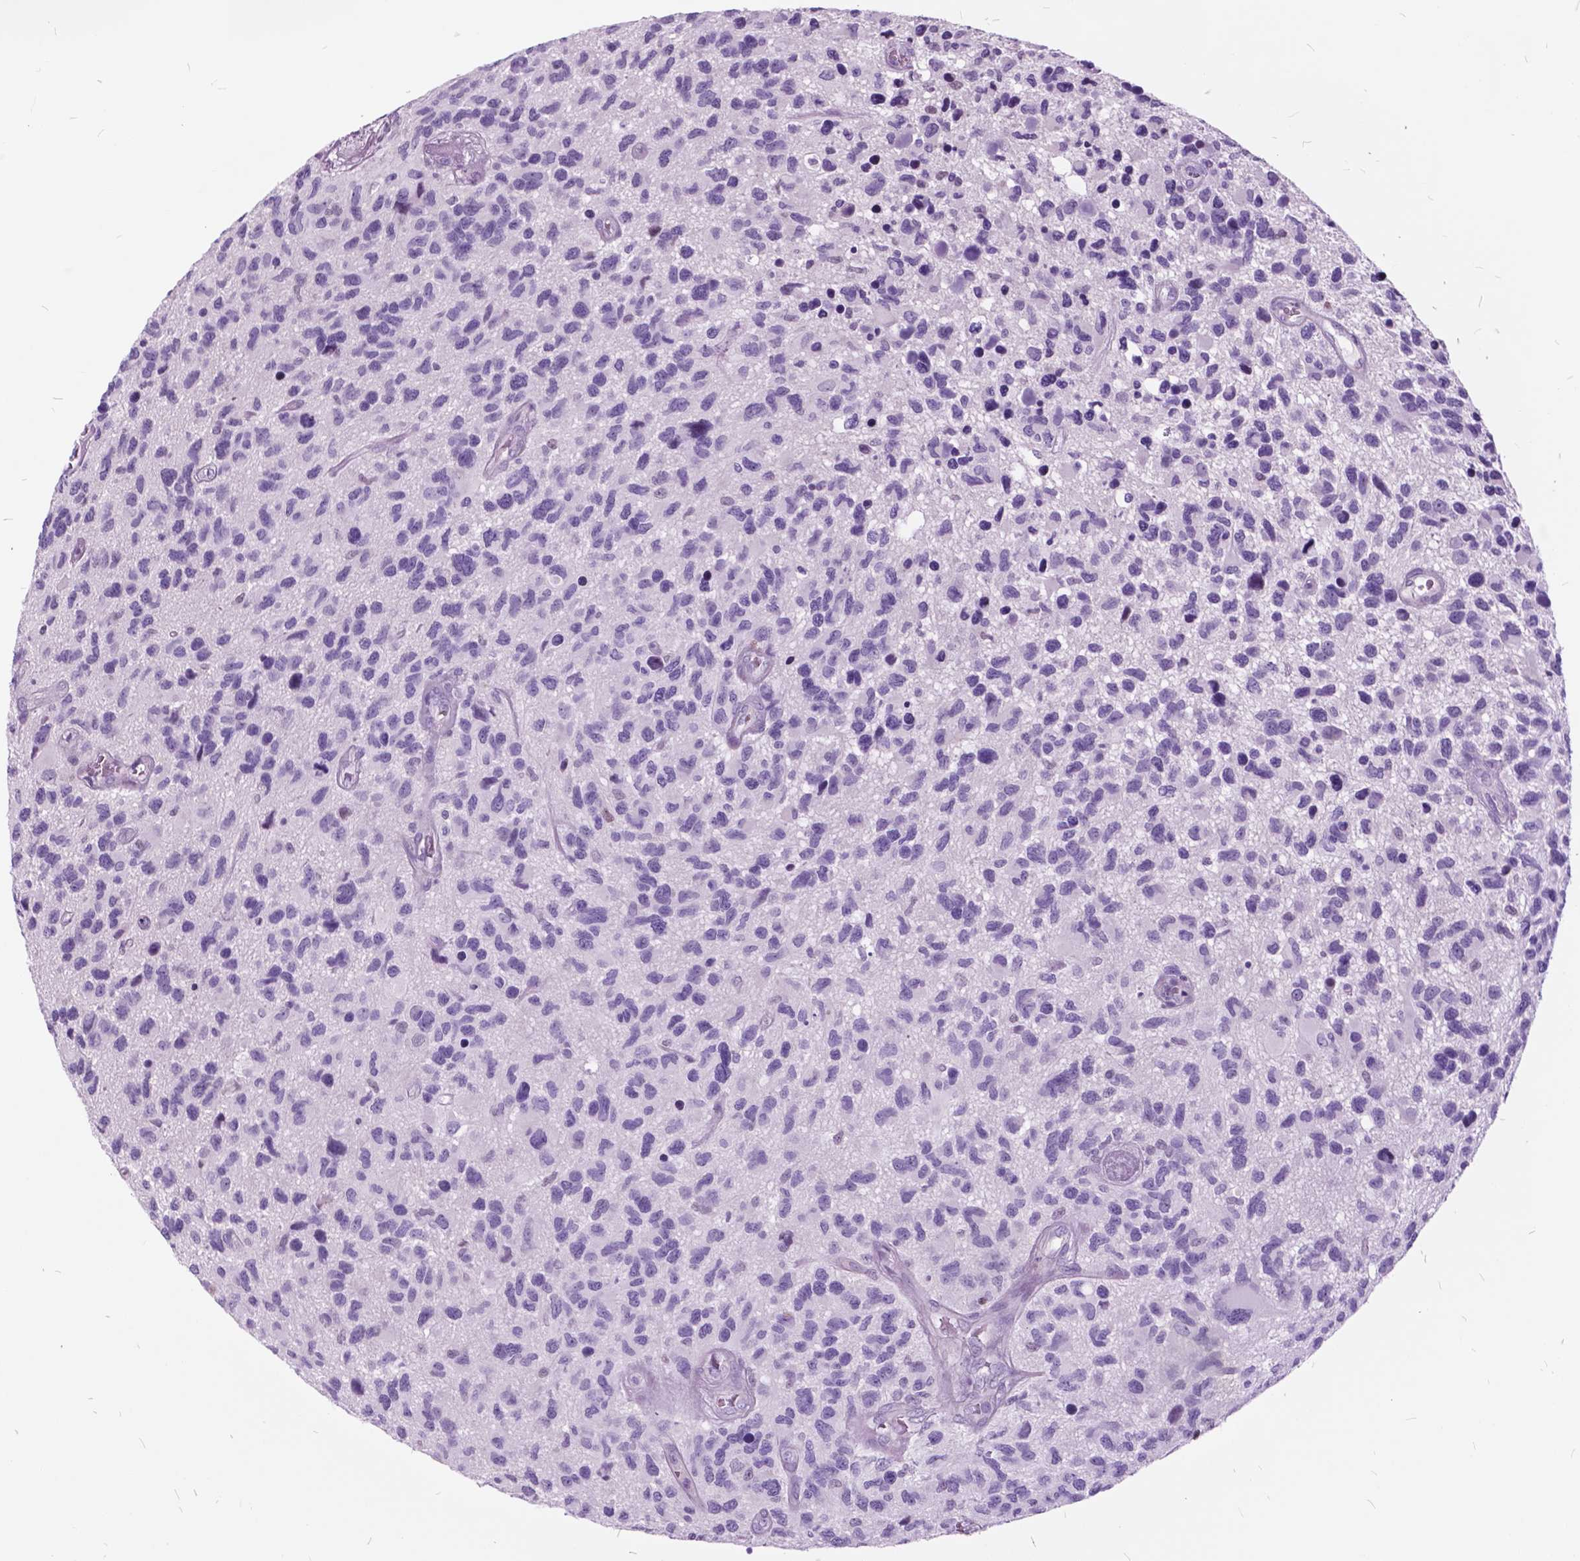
{"staining": {"intensity": "negative", "quantity": "none", "location": "none"}, "tissue": "glioma", "cell_type": "Tumor cells", "image_type": "cancer", "snomed": [{"axis": "morphology", "description": "Glioma, malignant, NOS"}, {"axis": "morphology", "description": "Glioma, malignant, High grade"}, {"axis": "topography", "description": "Brain"}], "caption": "An image of malignant high-grade glioma stained for a protein shows no brown staining in tumor cells.", "gene": "SP140", "patient": {"sex": "female", "age": 71}}